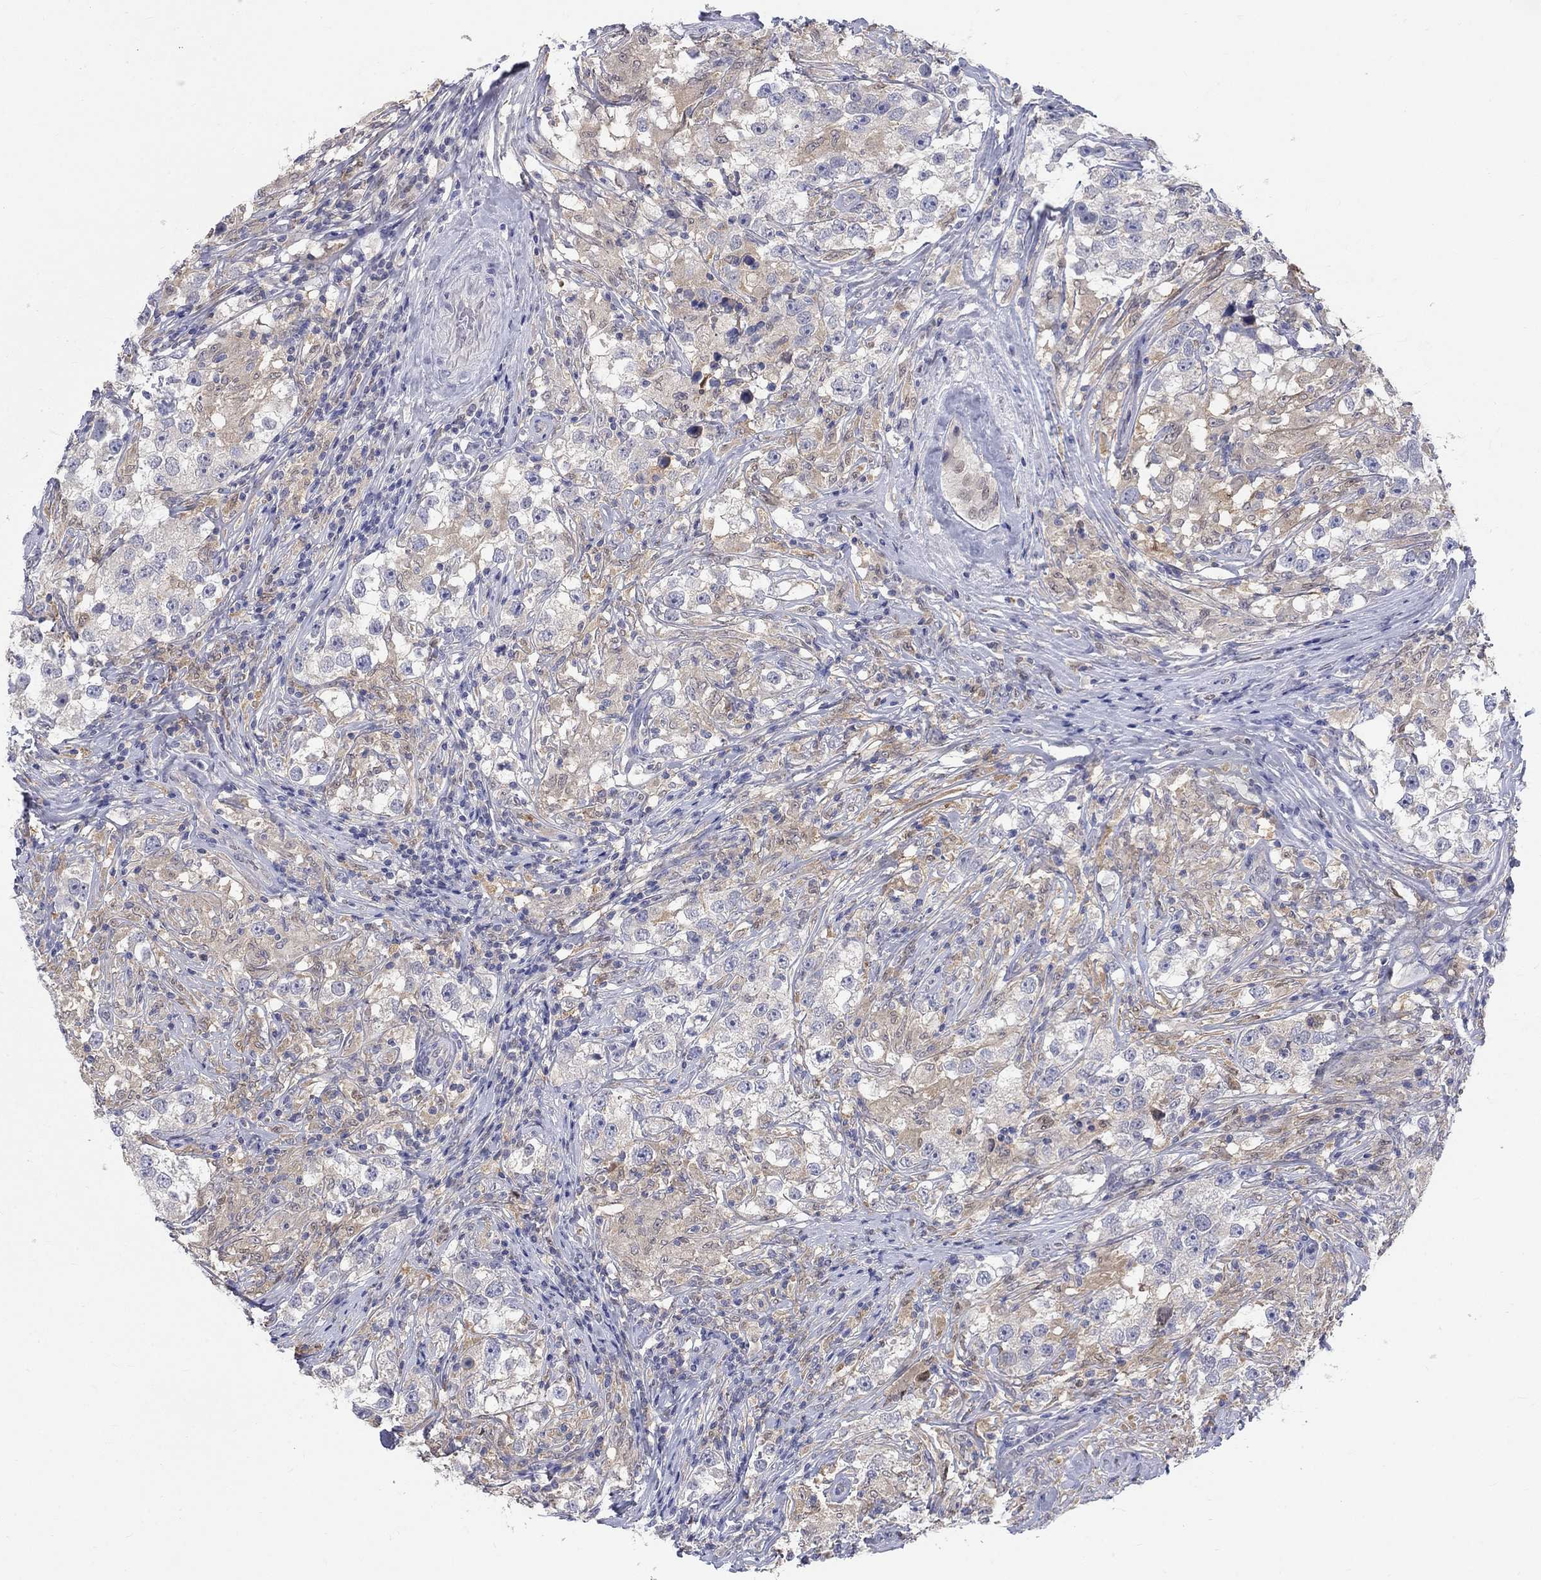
{"staining": {"intensity": "weak", "quantity": "25%-75%", "location": "cytoplasmic/membranous"}, "tissue": "testis cancer", "cell_type": "Tumor cells", "image_type": "cancer", "snomed": [{"axis": "morphology", "description": "Seminoma, NOS"}, {"axis": "topography", "description": "Testis"}], "caption": "Protein staining shows weak cytoplasmic/membranous staining in approximately 25%-75% of tumor cells in testis cancer (seminoma).", "gene": "EGFLAM", "patient": {"sex": "male", "age": 46}}